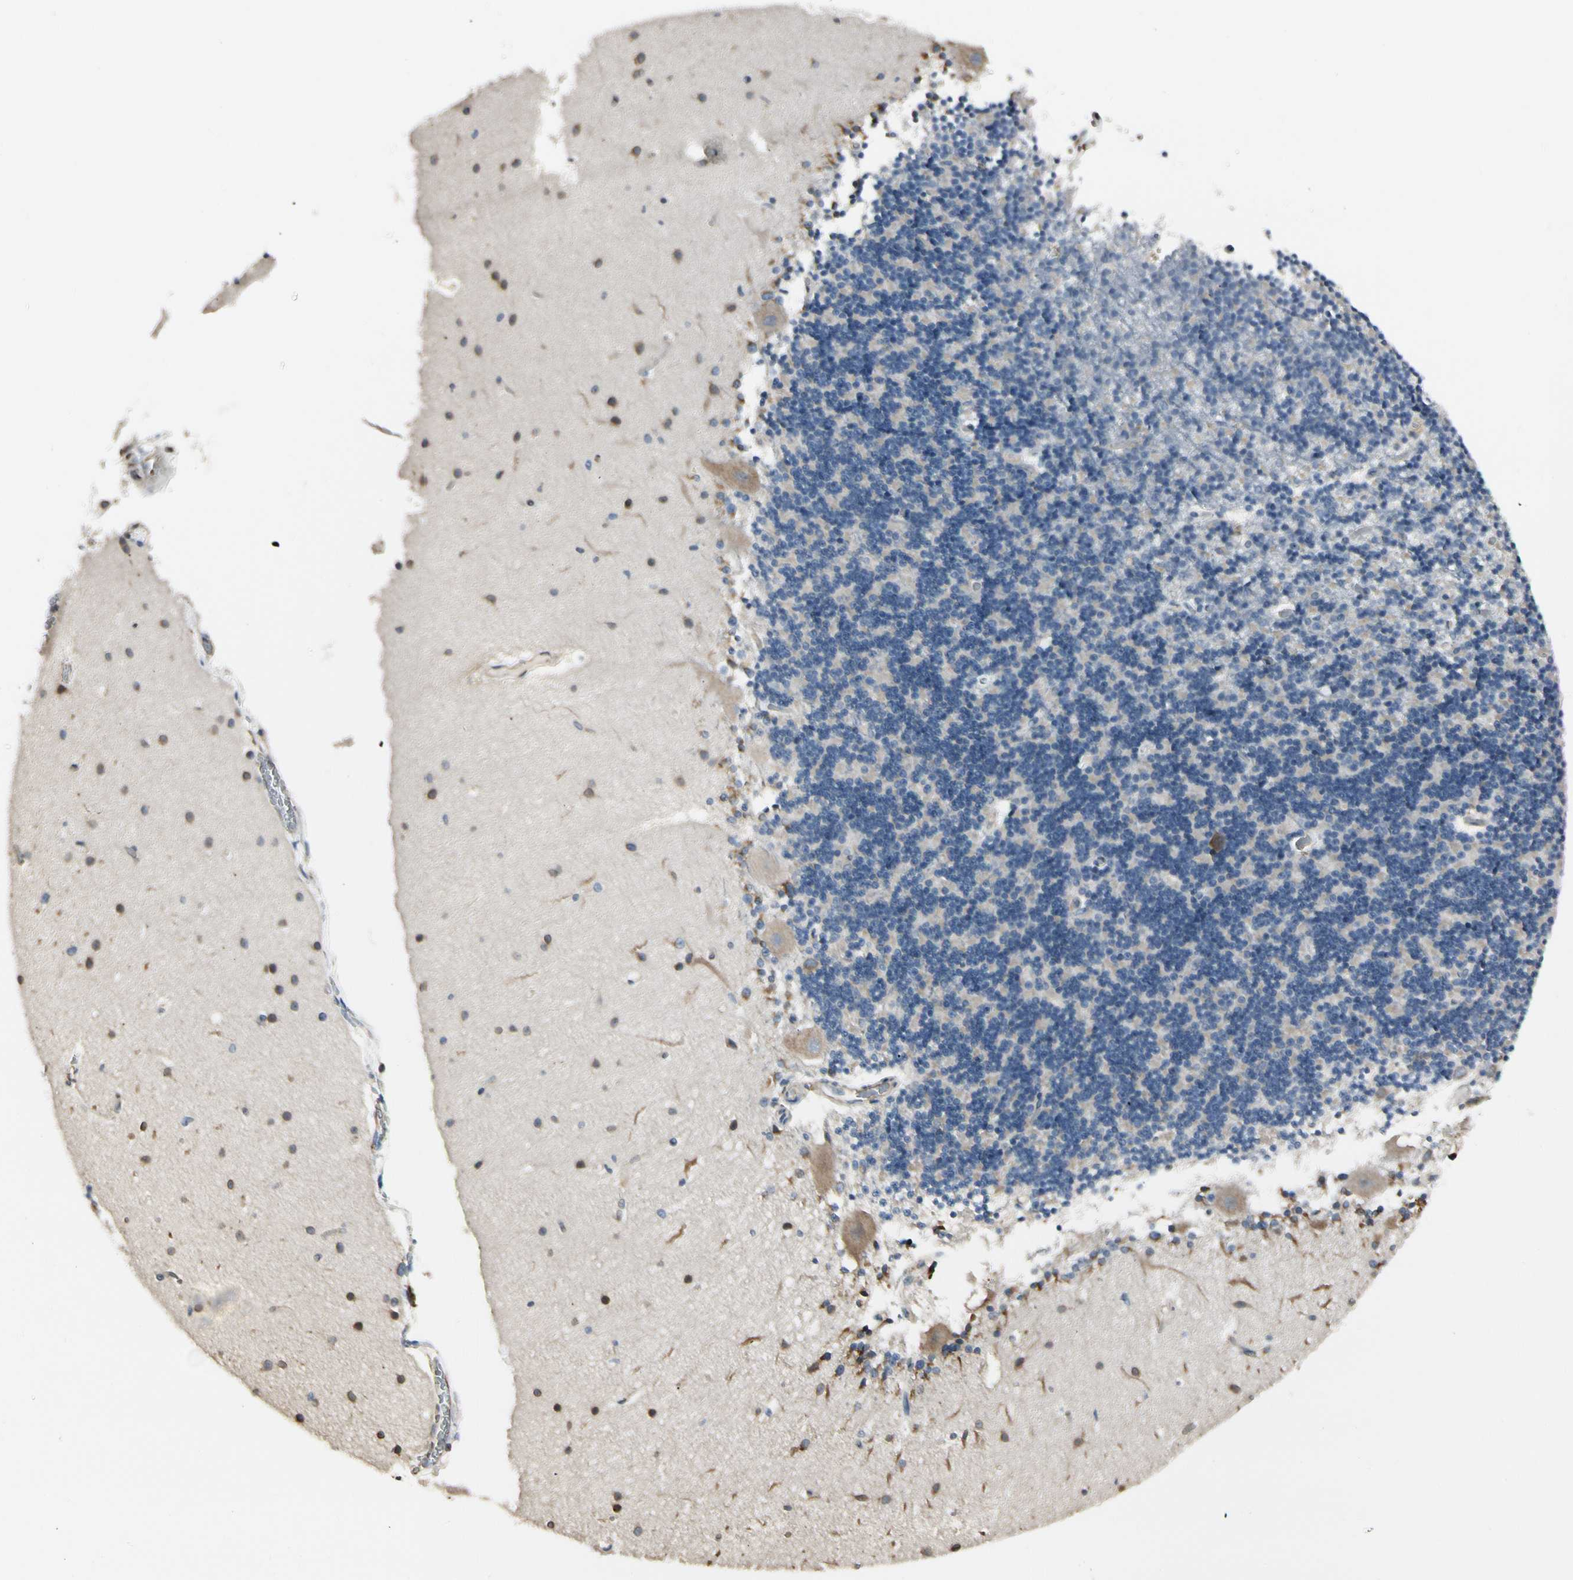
{"staining": {"intensity": "negative", "quantity": "none", "location": "none"}, "tissue": "cerebellum", "cell_type": "Cells in granular layer", "image_type": "normal", "snomed": [{"axis": "morphology", "description": "Normal tissue, NOS"}, {"axis": "topography", "description": "Cerebellum"}], "caption": "Immunohistochemical staining of normal human cerebellum displays no significant expression in cells in granular layer. Brightfield microscopy of IHC stained with DAB (3,3'-diaminobenzidine) (brown) and hematoxylin (blue), captured at high magnification.", "gene": "NUCB2", "patient": {"sex": "female", "age": 54}}